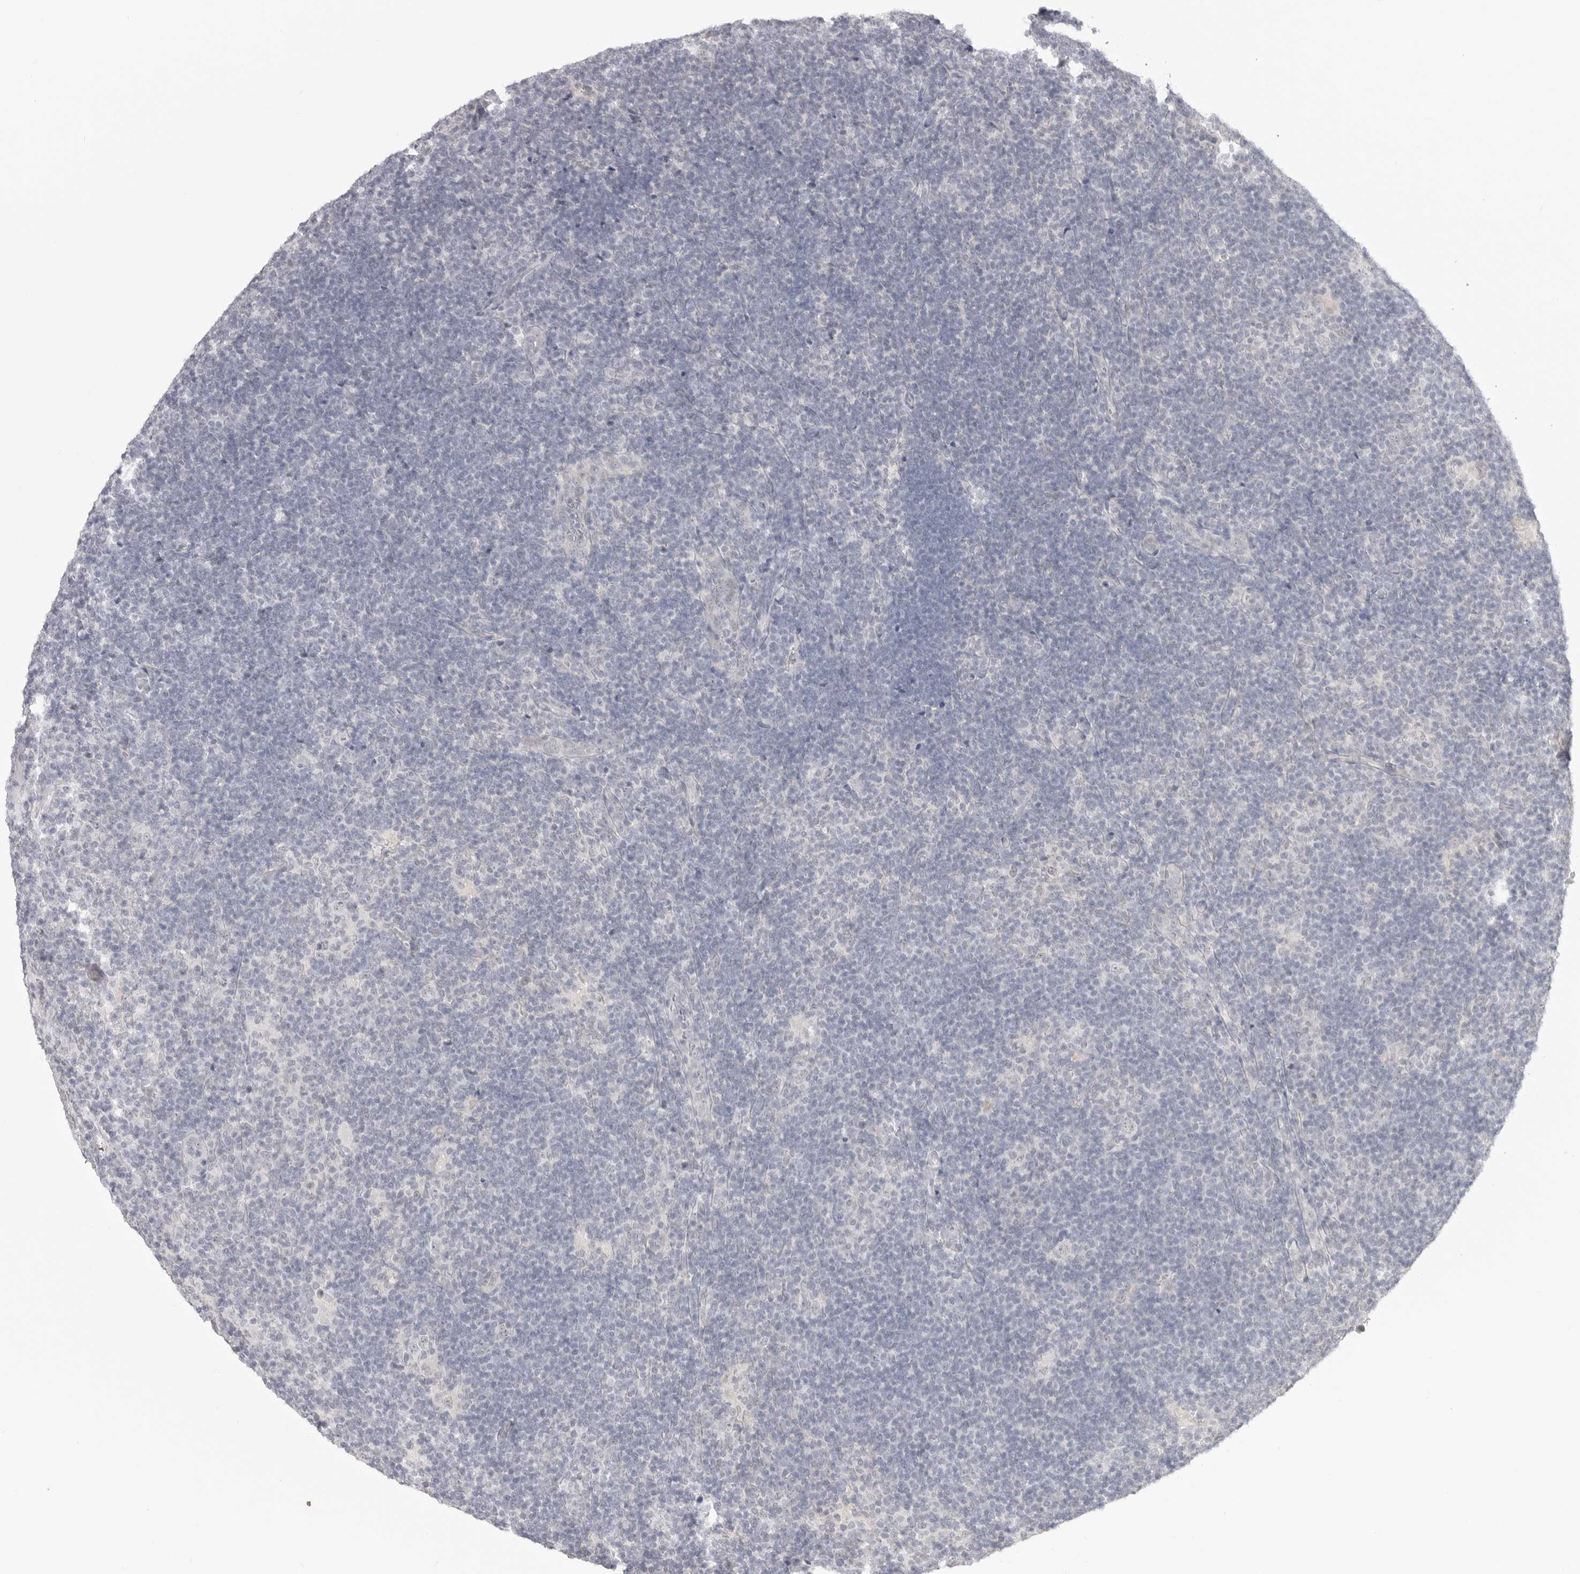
{"staining": {"intensity": "negative", "quantity": "none", "location": "none"}, "tissue": "lymphoma", "cell_type": "Tumor cells", "image_type": "cancer", "snomed": [{"axis": "morphology", "description": "Hodgkin's disease, NOS"}, {"axis": "topography", "description": "Lymph node"}], "caption": "There is no significant staining in tumor cells of Hodgkin's disease.", "gene": "KLK11", "patient": {"sex": "female", "age": 57}}